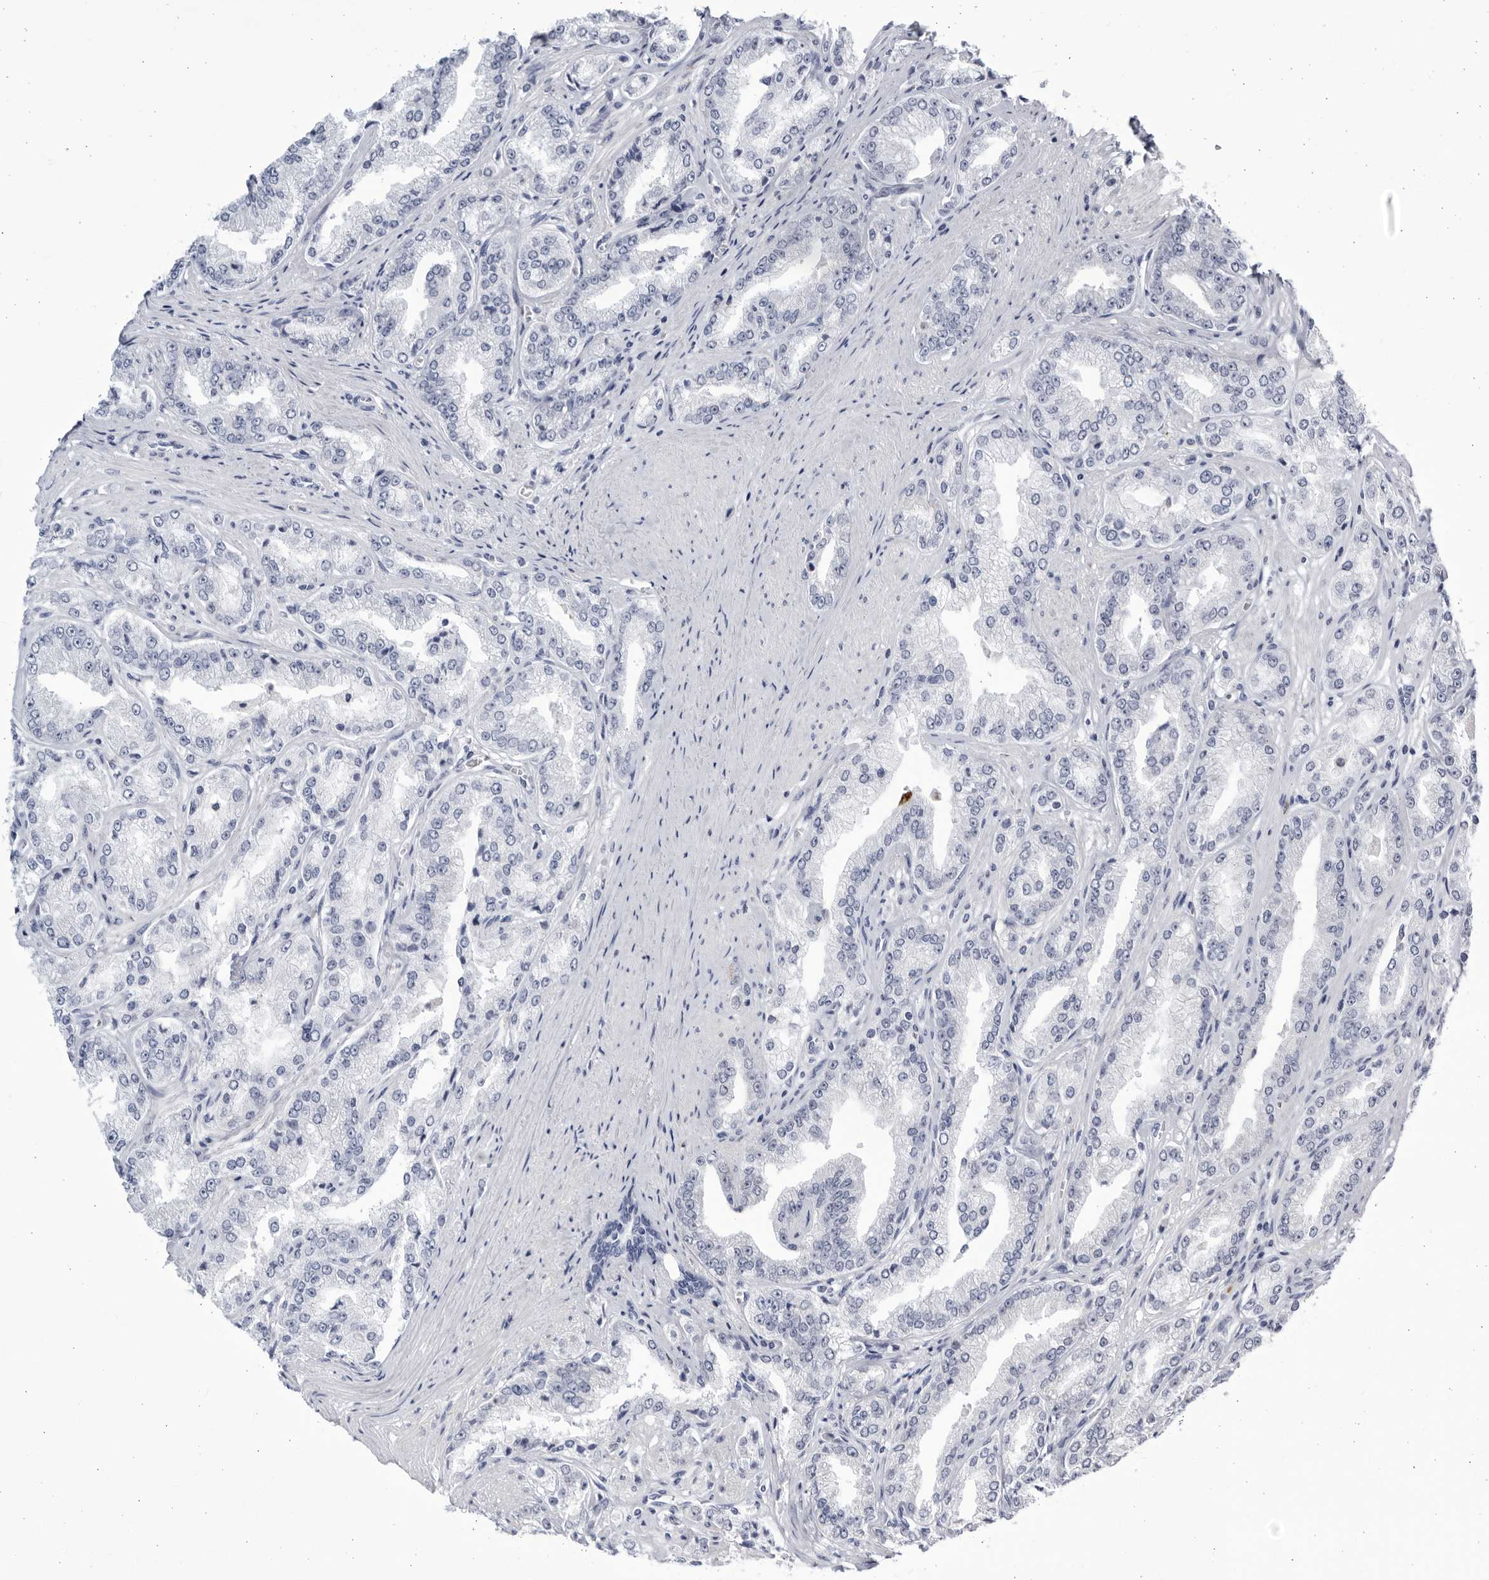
{"staining": {"intensity": "negative", "quantity": "none", "location": "none"}, "tissue": "prostate cancer", "cell_type": "Tumor cells", "image_type": "cancer", "snomed": [{"axis": "morphology", "description": "Adenocarcinoma, High grade"}, {"axis": "topography", "description": "Prostate"}], "caption": "Human high-grade adenocarcinoma (prostate) stained for a protein using immunohistochemistry exhibits no positivity in tumor cells.", "gene": "CCDC181", "patient": {"sex": "male", "age": 71}}